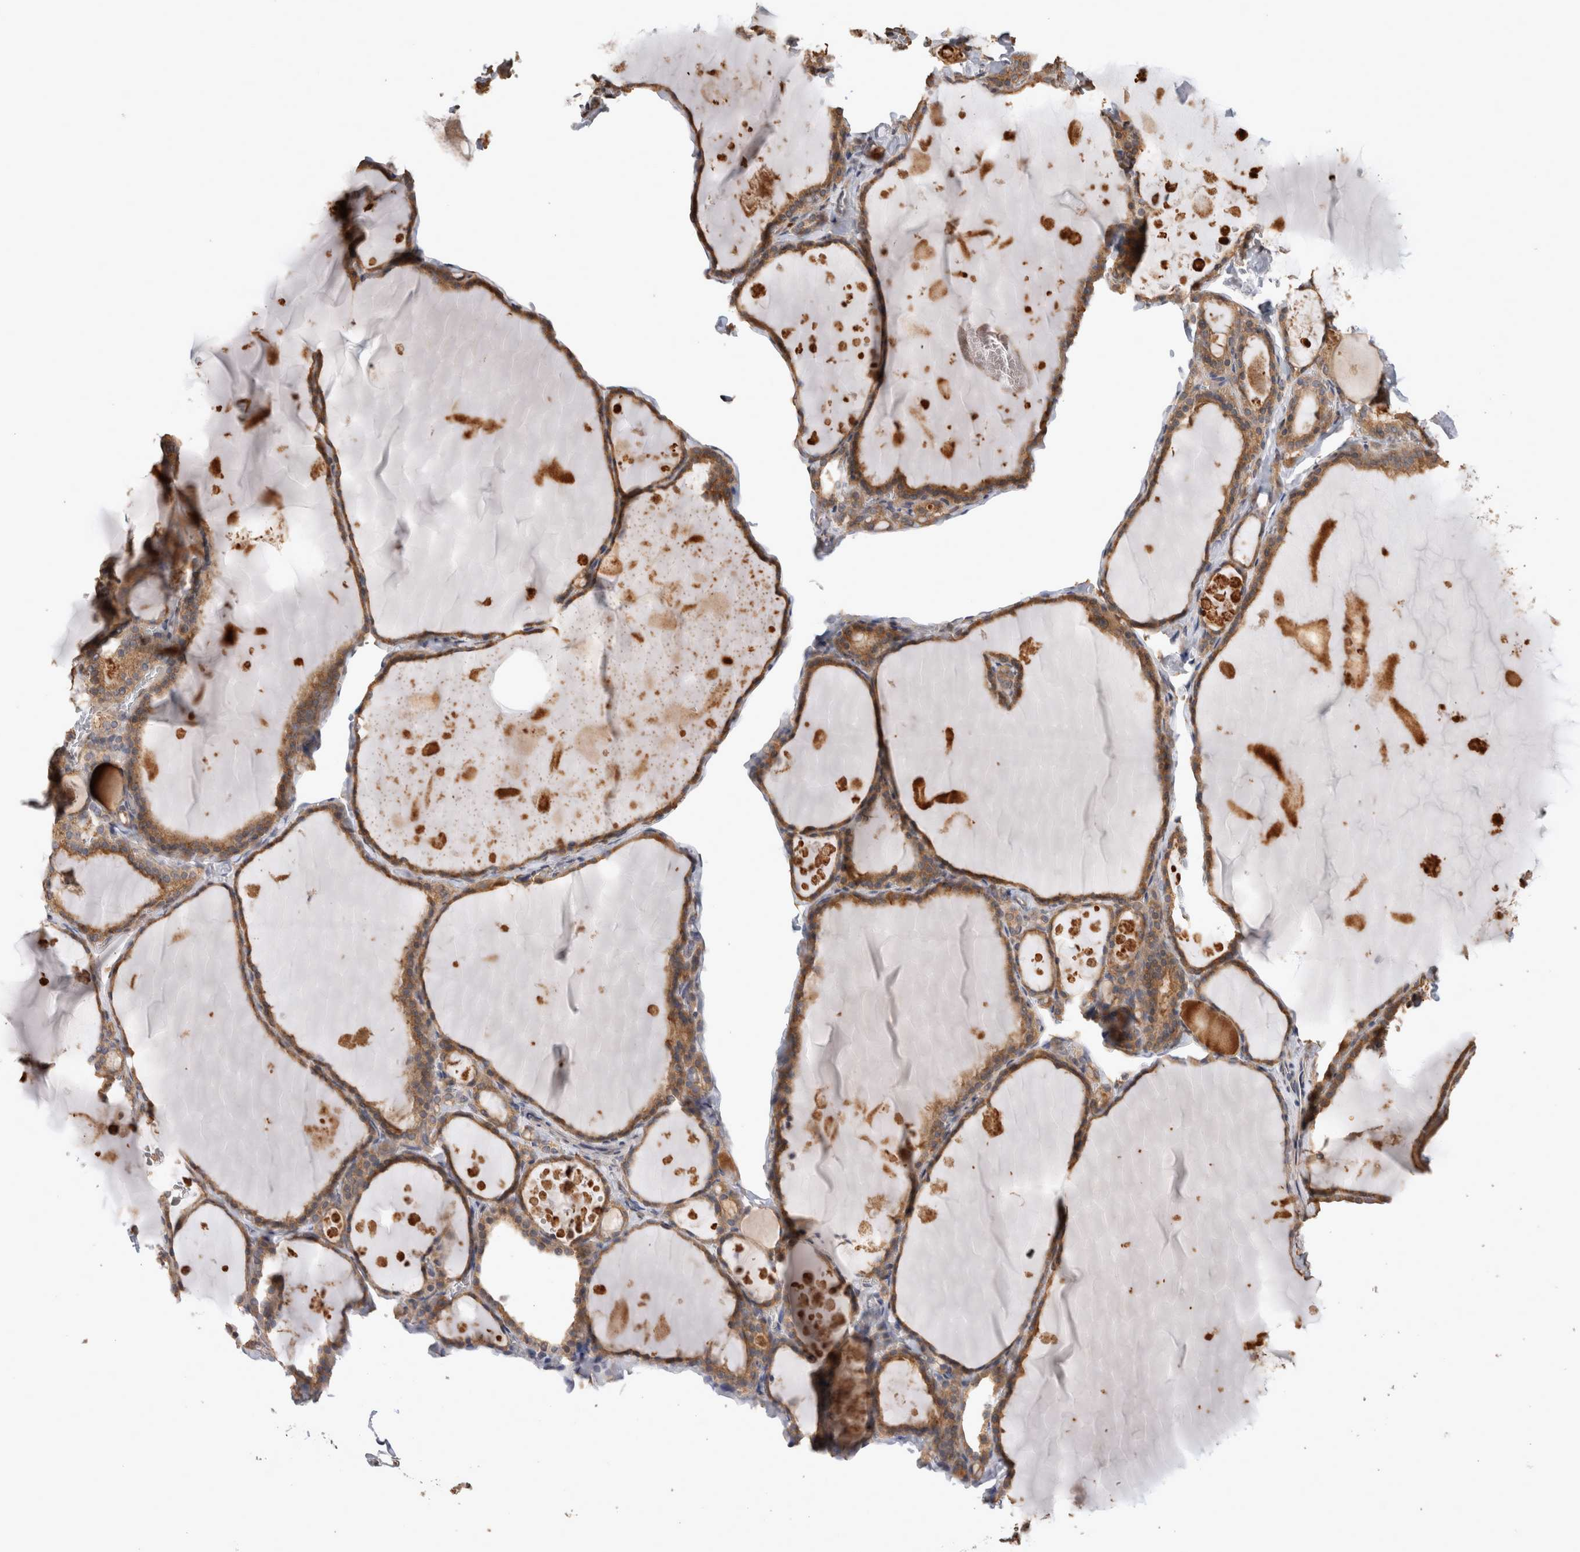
{"staining": {"intensity": "moderate", "quantity": ">75%", "location": "cytoplasmic/membranous"}, "tissue": "thyroid gland", "cell_type": "Glandular cells", "image_type": "normal", "snomed": [{"axis": "morphology", "description": "Normal tissue, NOS"}, {"axis": "topography", "description": "Thyroid gland"}], "caption": "This micrograph displays benign thyroid gland stained with immunohistochemistry to label a protein in brown. The cytoplasmic/membranous of glandular cells show moderate positivity for the protein. Nuclei are counter-stained blue.", "gene": "CLIP1", "patient": {"sex": "male", "age": 56}}